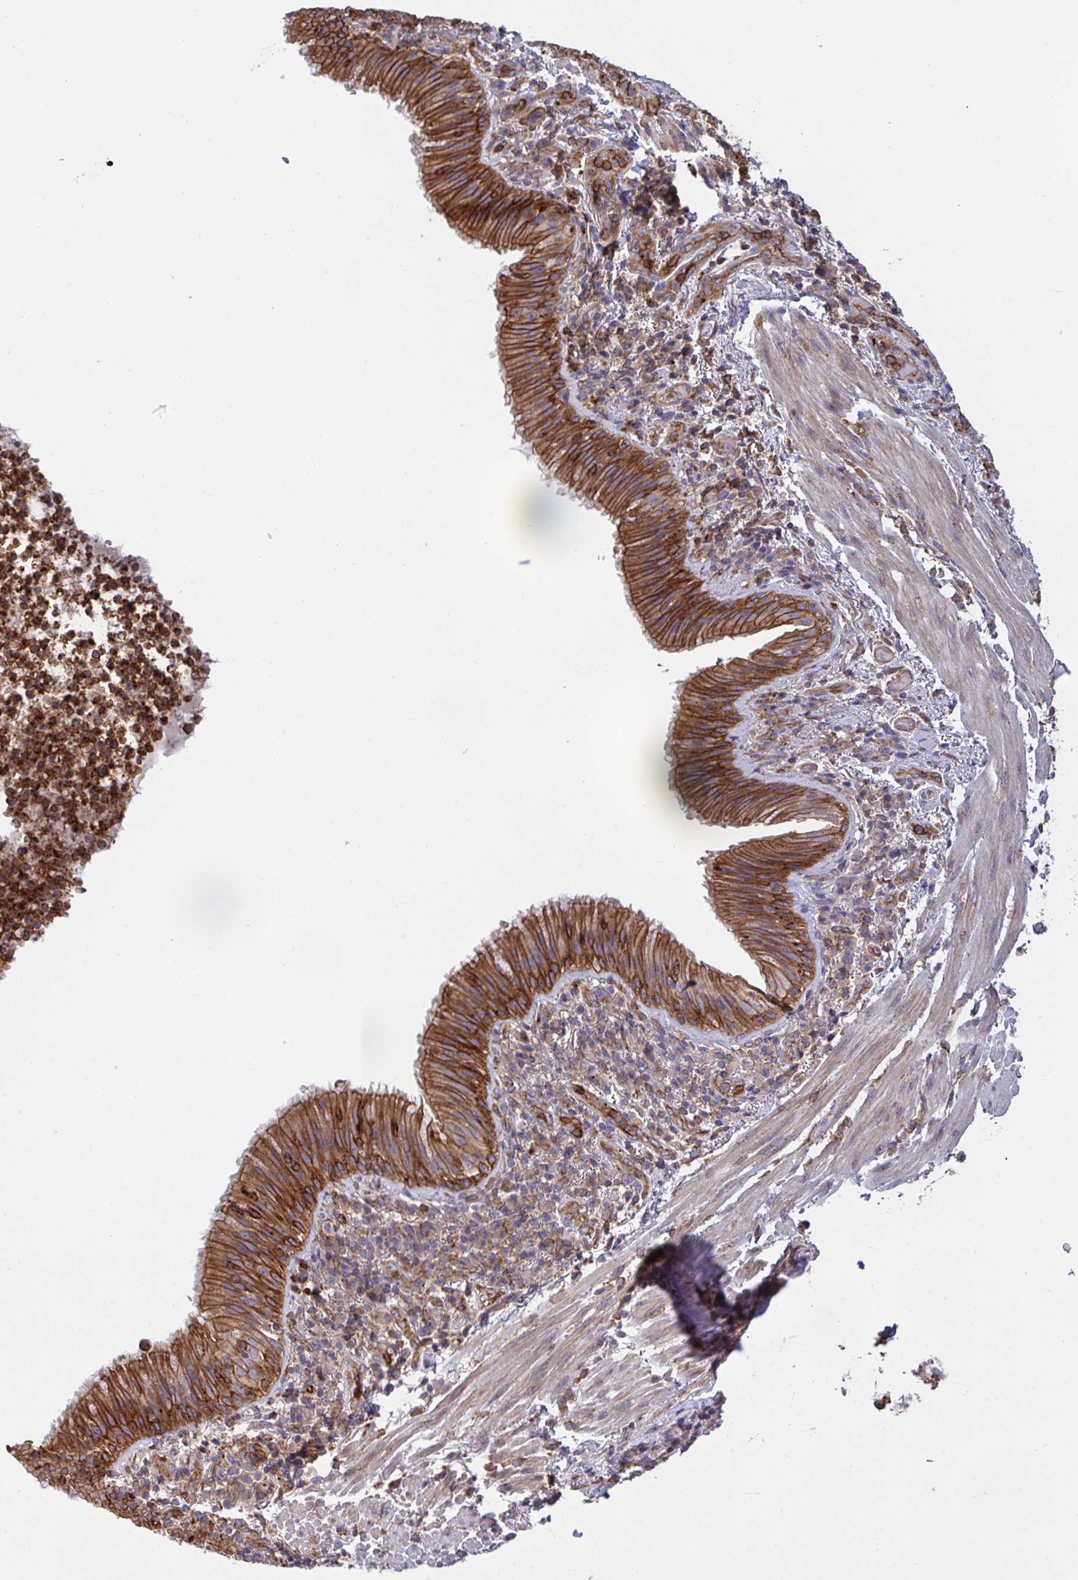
{"staining": {"intensity": "moderate", "quantity": ">75%", "location": "cytoplasmic/membranous"}, "tissue": "bronchus", "cell_type": "Respiratory epithelial cells", "image_type": "normal", "snomed": [{"axis": "morphology", "description": "Normal tissue, NOS"}, {"axis": "topography", "description": "Cartilage tissue"}, {"axis": "topography", "description": "Bronchus"}], "caption": "Bronchus stained for a protein (brown) reveals moderate cytoplasmic/membranous positive positivity in approximately >75% of respiratory epithelial cells.", "gene": "C4orf36", "patient": {"sex": "male", "age": 56}}